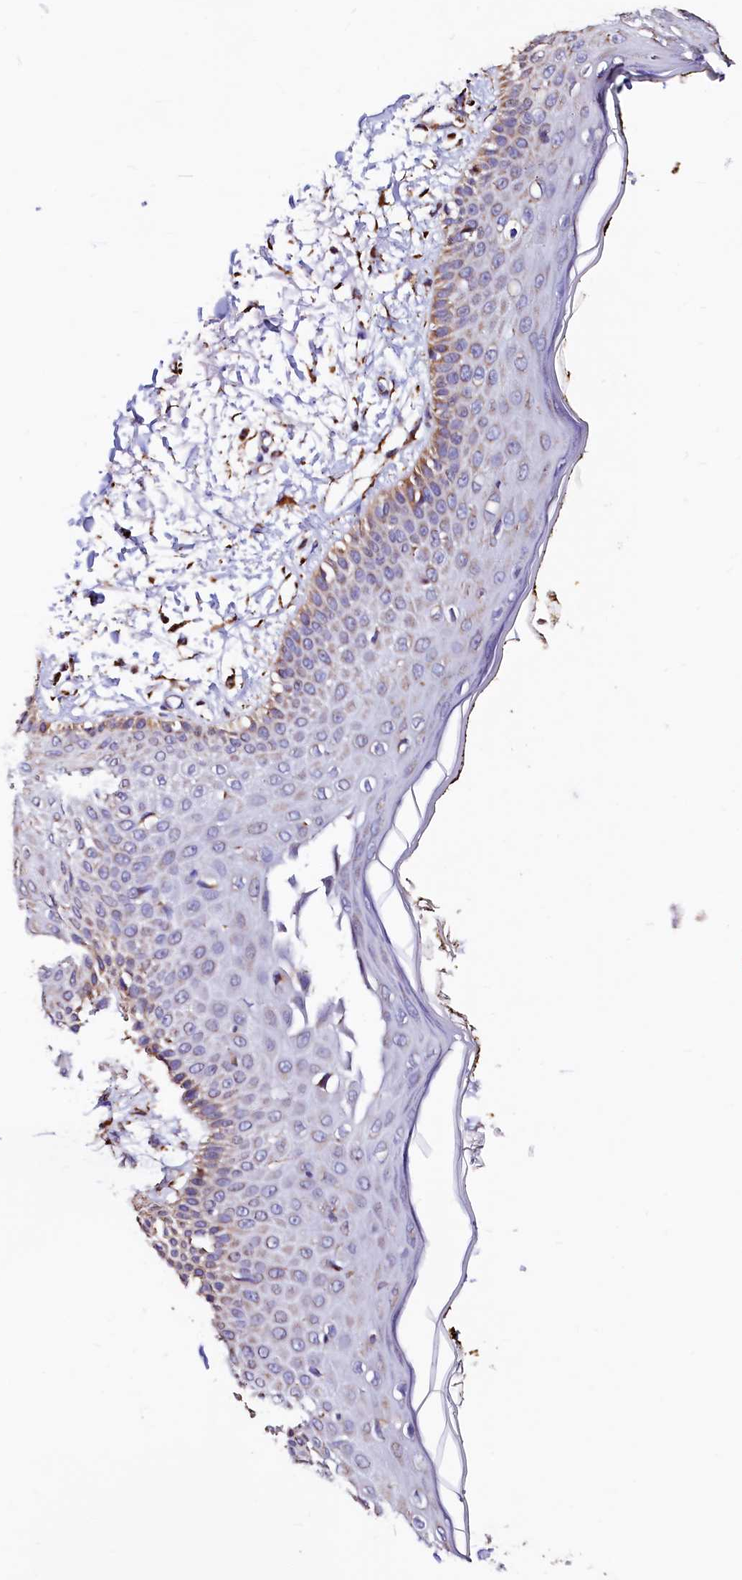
{"staining": {"intensity": "strong", "quantity": ">75%", "location": "cytoplasmic/membranous"}, "tissue": "skin", "cell_type": "Fibroblasts", "image_type": "normal", "snomed": [{"axis": "morphology", "description": "Normal tissue, NOS"}, {"axis": "morphology", "description": "Squamous cell carcinoma, NOS"}, {"axis": "topography", "description": "Skin"}, {"axis": "topography", "description": "Peripheral nerve tissue"}], "caption": "Skin stained for a protein exhibits strong cytoplasmic/membranous positivity in fibroblasts. The staining is performed using DAB (3,3'-diaminobenzidine) brown chromogen to label protein expression. The nuclei are counter-stained blue using hematoxylin.", "gene": "MAOB", "patient": {"sex": "male", "age": 83}}